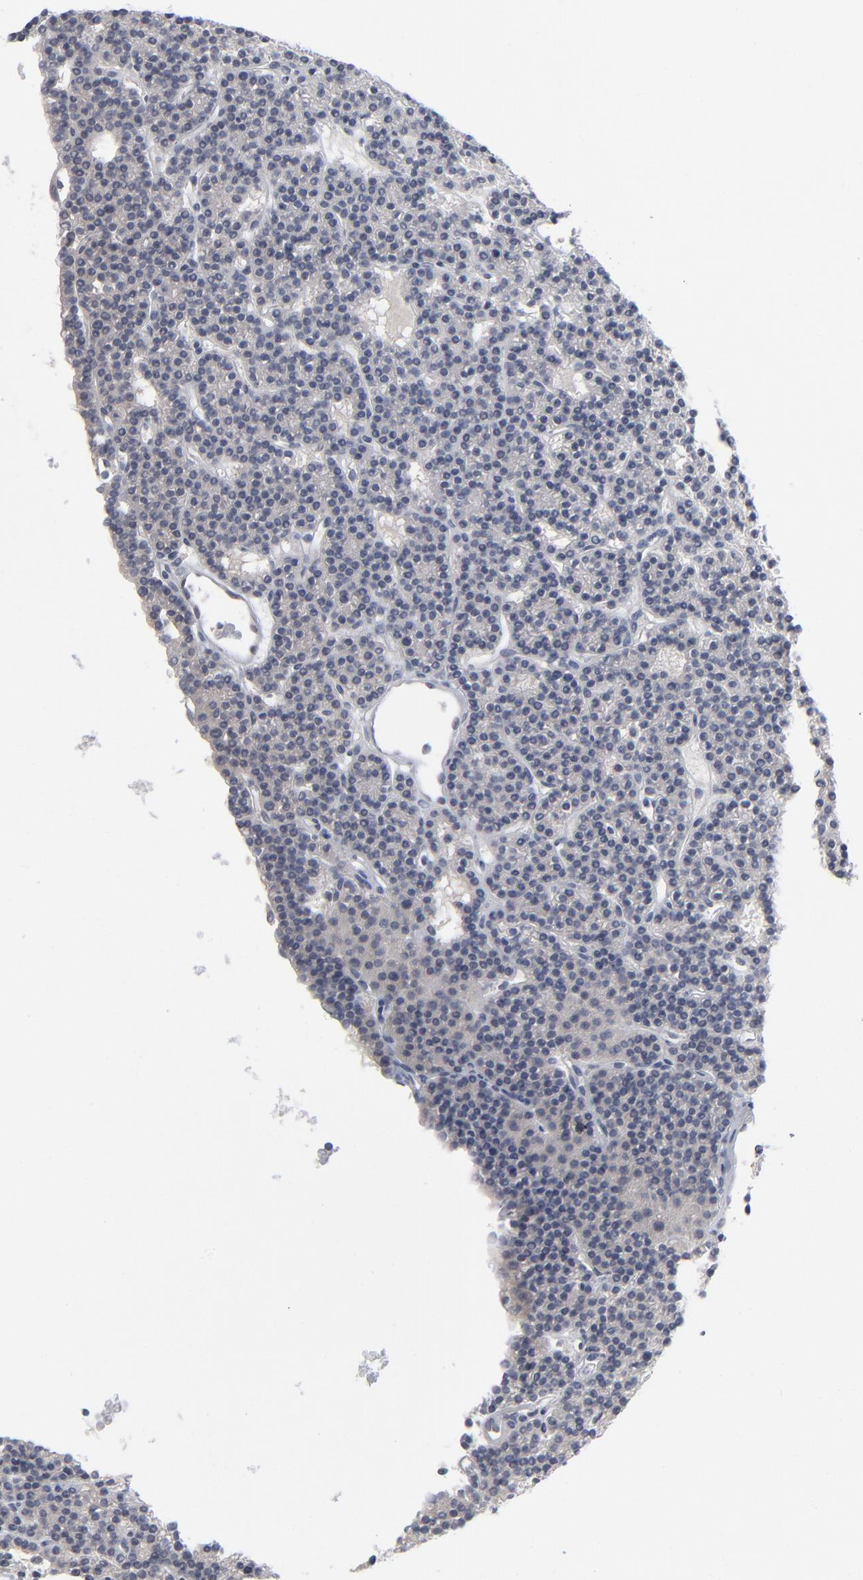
{"staining": {"intensity": "negative", "quantity": "none", "location": "none"}, "tissue": "parathyroid gland", "cell_type": "Glandular cells", "image_type": "normal", "snomed": [{"axis": "morphology", "description": "Normal tissue, NOS"}, {"axis": "topography", "description": "Parathyroid gland"}], "caption": "Immunohistochemical staining of benign human parathyroid gland displays no significant staining in glandular cells.", "gene": "FOXN2", "patient": {"sex": "female", "age": 45}}